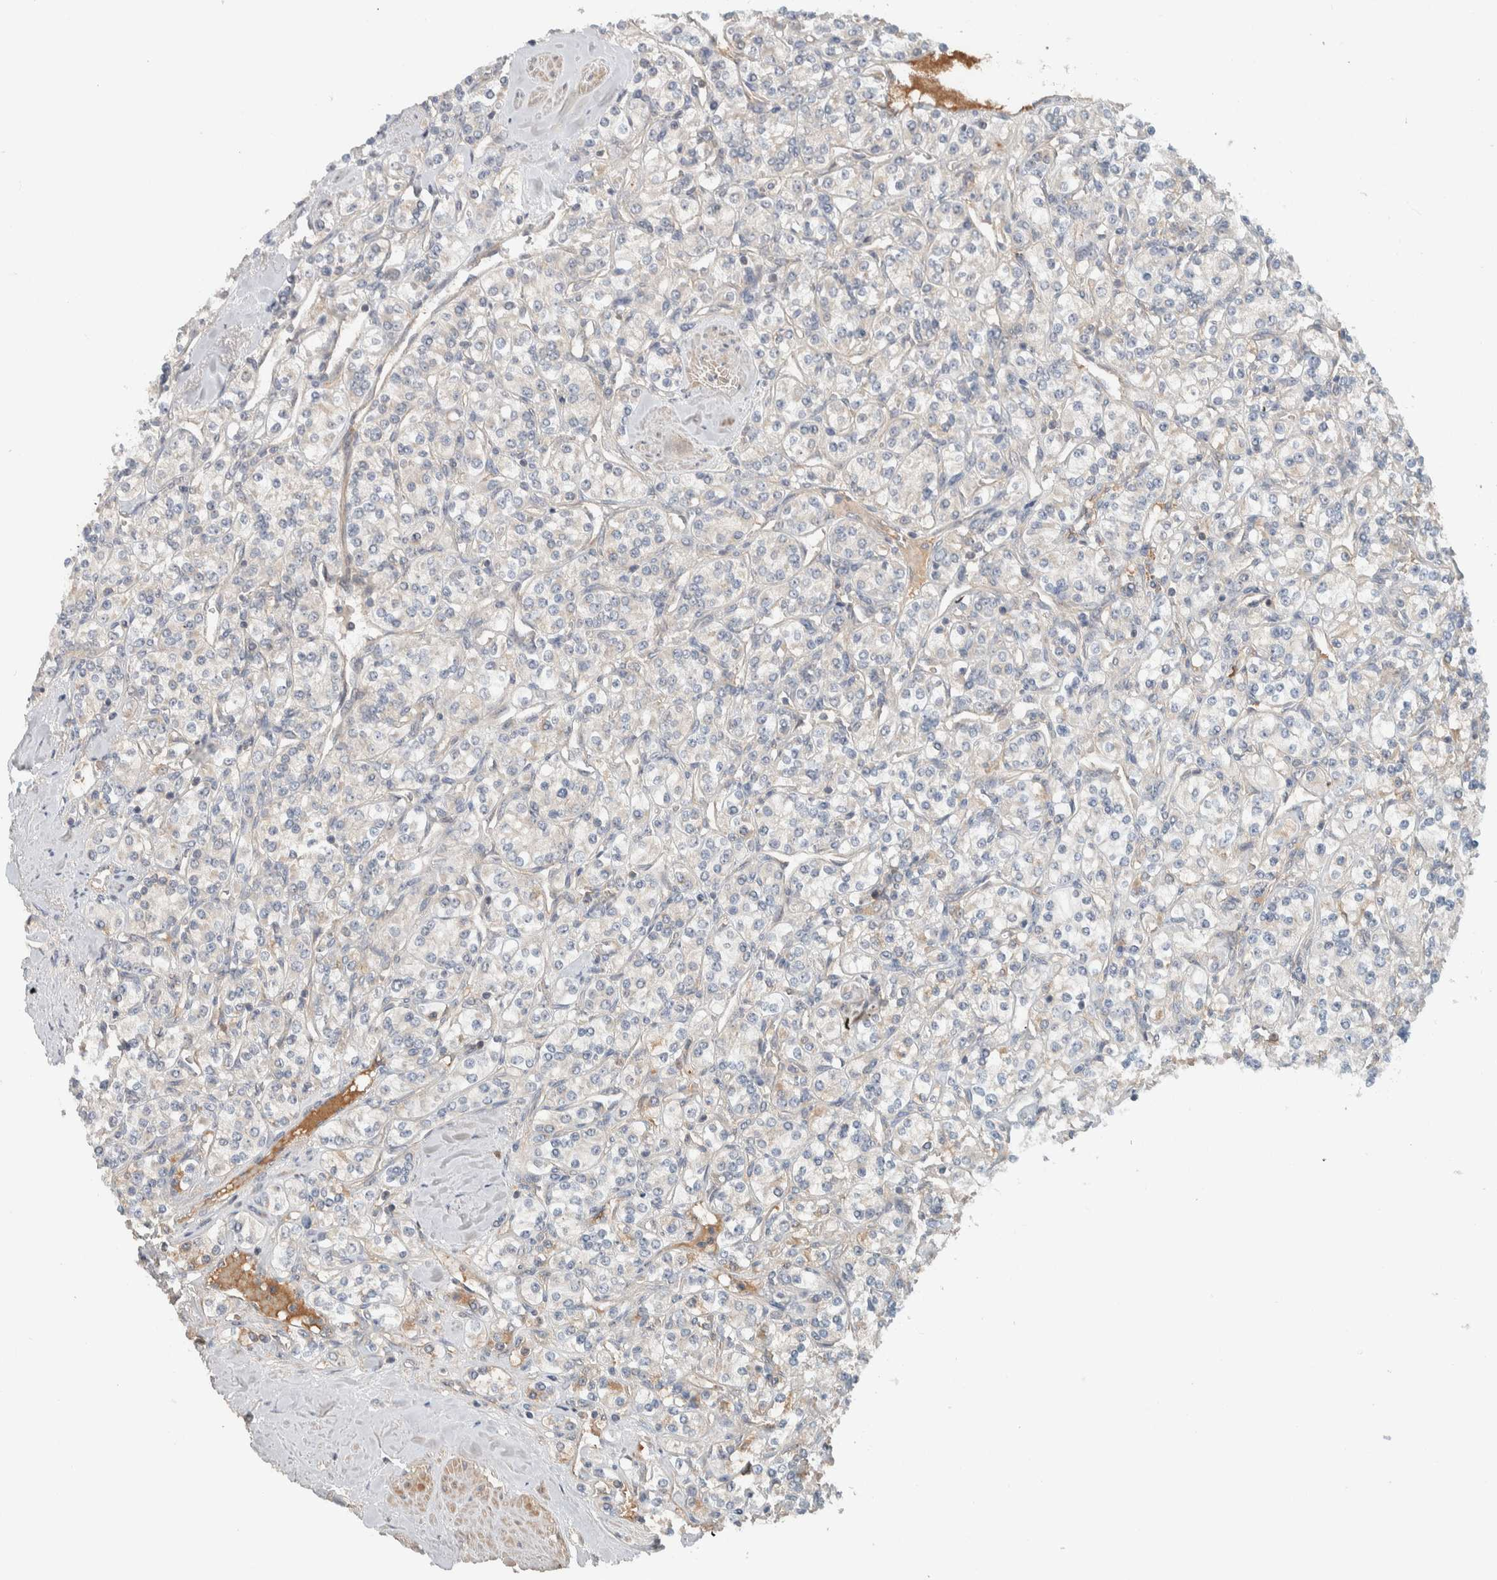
{"staining": {"intensity": "negative", "quantity": "none", "location": "none"}, "tissue": "renal cancer", "cell_type": "Tumor cells", "image_type": "cancer", "snomed": [{"axis": "morphology", "description": "Adenocarcinoma, NOS"}, {"axis": "topography", "description": "Kidney"}], "caption": "Adenocarcinoma (renal) was stained to show a protein in brown. There is no significant expression in tumor cells.", "gene": "ARMC7", "patient": {"sex": "male", "age": 77}}